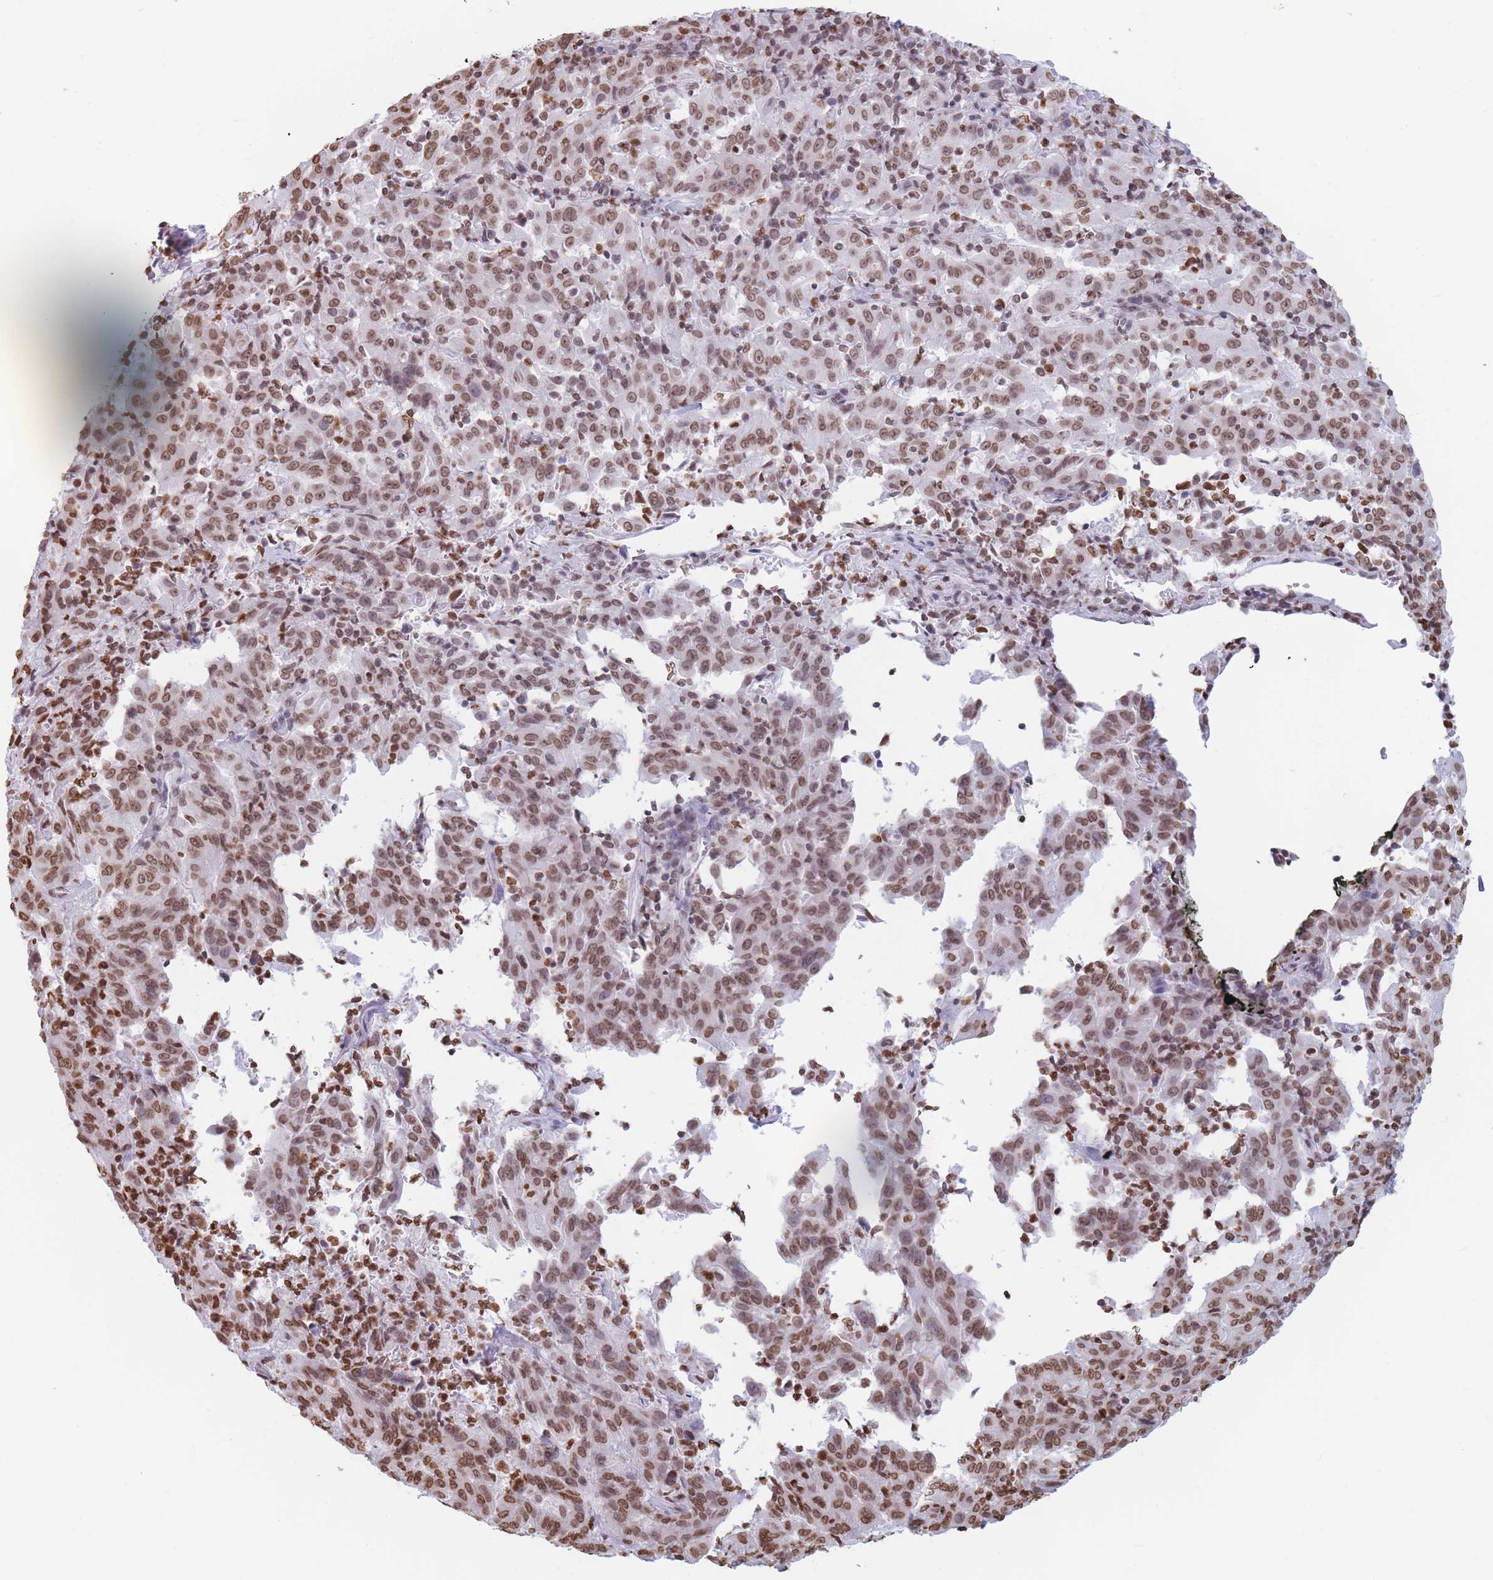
{"staining": {"intensity": "moderate", "quantity": ">75%", "location": "nuclear"}, "tissue": "pancreatic cancer", "cell_type": "Tumor cells", "image_type": "cancer", "snomed": [{"axis": "morphology", "description": "Adenocarcinoma, NOS"}, {"axis": "topography", "description": "Pancreas"}], "caption": "Approximately >75% of tumor cells in pancreatic adenocarcinoma exhibit moderate nuclear protein expression as visualized by brown immunohistochemical staining.", "gene": "RYK", "patient": {"sex": "male", "age": 63}}